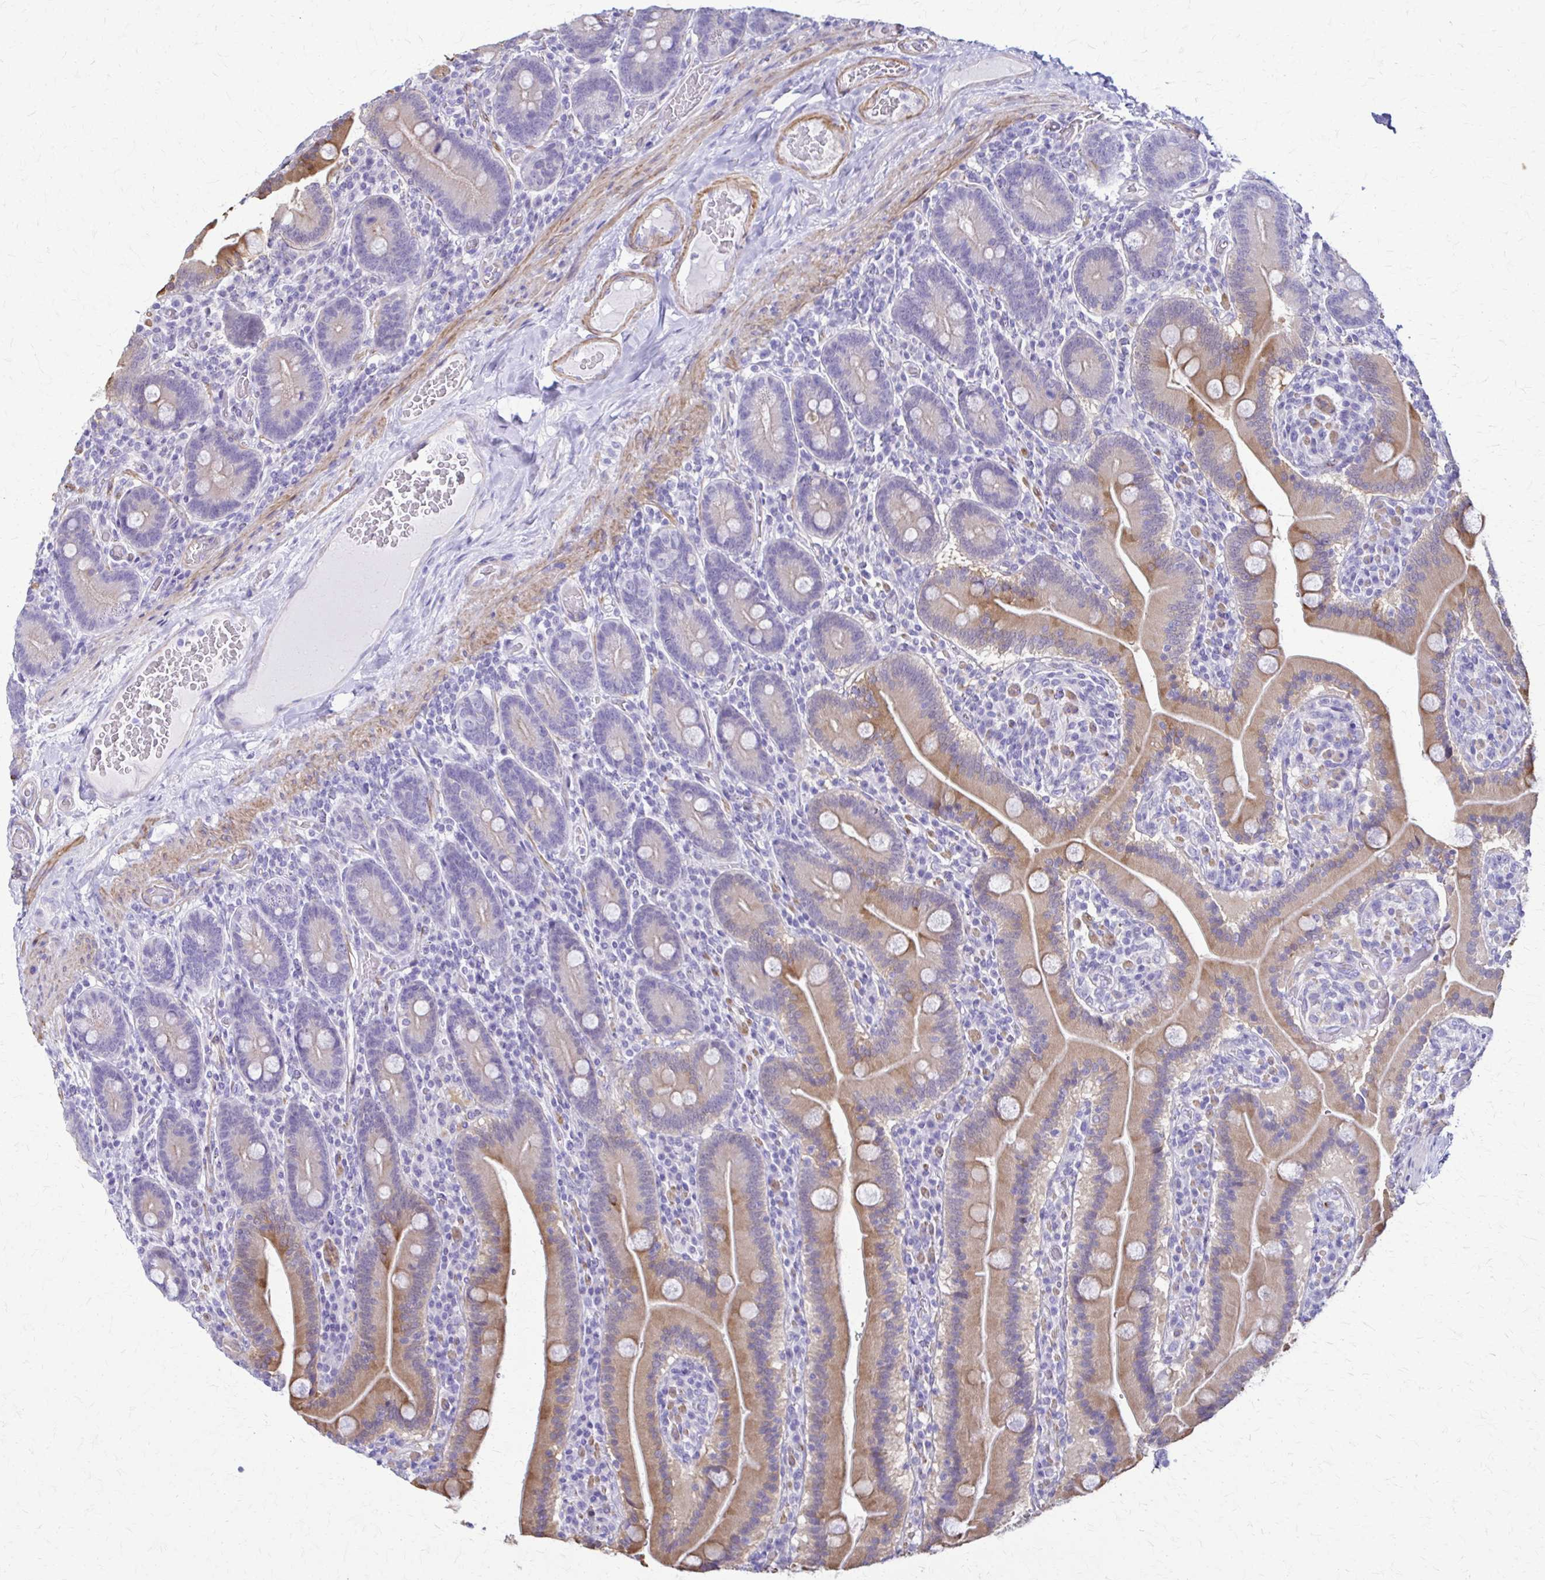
{"staining": {"intensity": "moderate", "quantity": "25%-75%", "location": "cytoplasmic/membranous"}, "tissue": "duodenum", "cell_type": "Glandular cells", "image_type": "normal", "snomed": [{"axis": "morphology", "description": "Normal tissue, NOS"}, {"axis": "topography", "description": "Duodenum"}], "caption": "DAB immunohistochemical staining of normal human duodenum displays moderate cytoplasmic/membranous protein expression in about 25%-75% of glandular cells.", "gene": "DSP", "patient": {"sex": "female", "age": 62}}